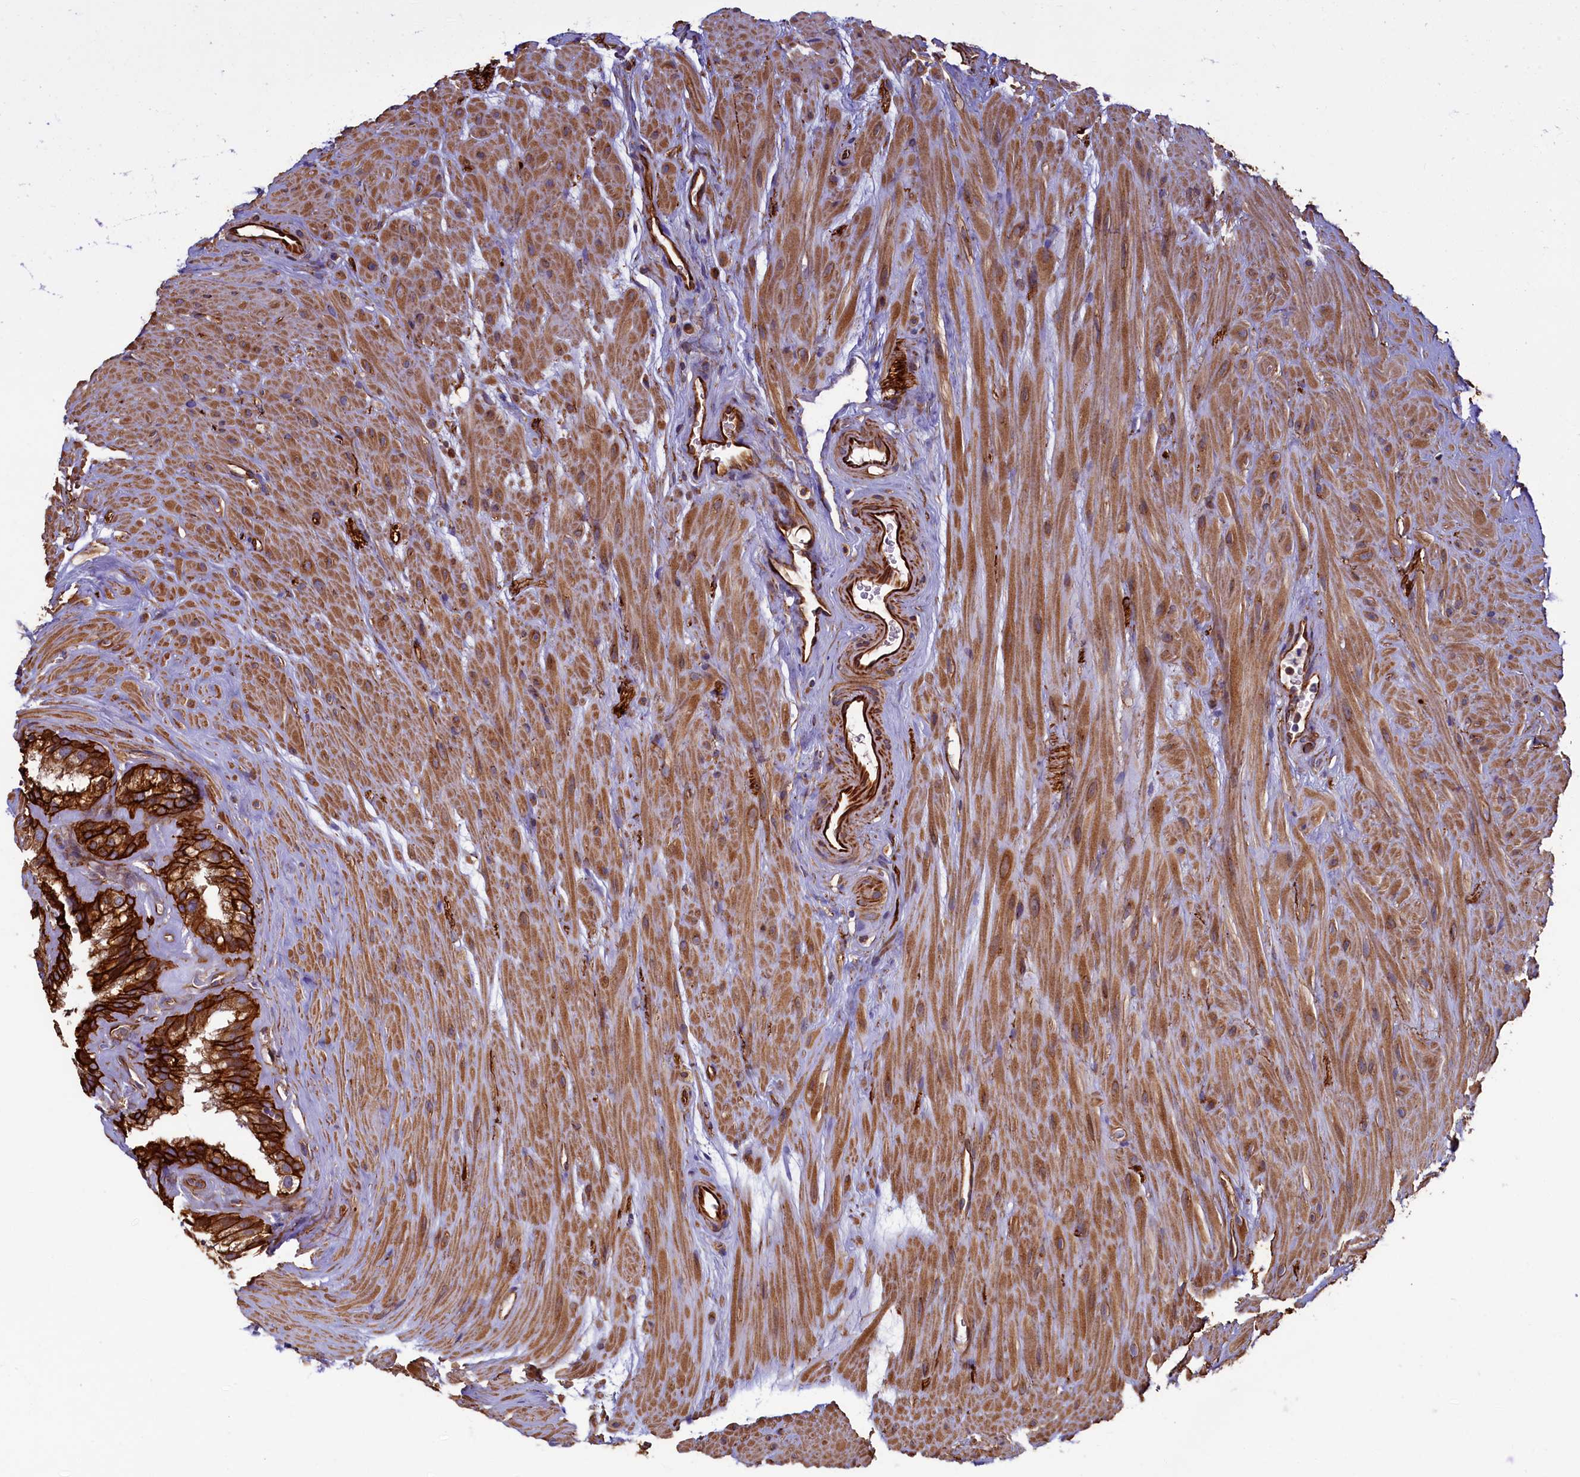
{"staining": {"intensity": "strong", "quantity": ">75%", "location": "cytoplasmic/membranous"}, "tissue": "seminal vesicle", "cell_type": "Glandular cells", "image_type": "normal", "snomed": [{"axis": "morphology", "description": "Normal tissue, NOS"}, {"axis": "topography", "description": "Prostate"}, {"axis": "topography", "description": "Seminal veicle"}], "caption": "High-power microscopy captured an immunohistochemistry (IHC) micrograph of unremarkable seminal vesicle, revealing strong cytoplasmic/membranous positivity in about >75% of glandular cells. The protein is stained brown, and the nuclei are stained in blue (DAB IHC with brightfield microscopy, high magnification).", "gene": "LRRC57", "patient": {"sex": "male", "age": 59}}